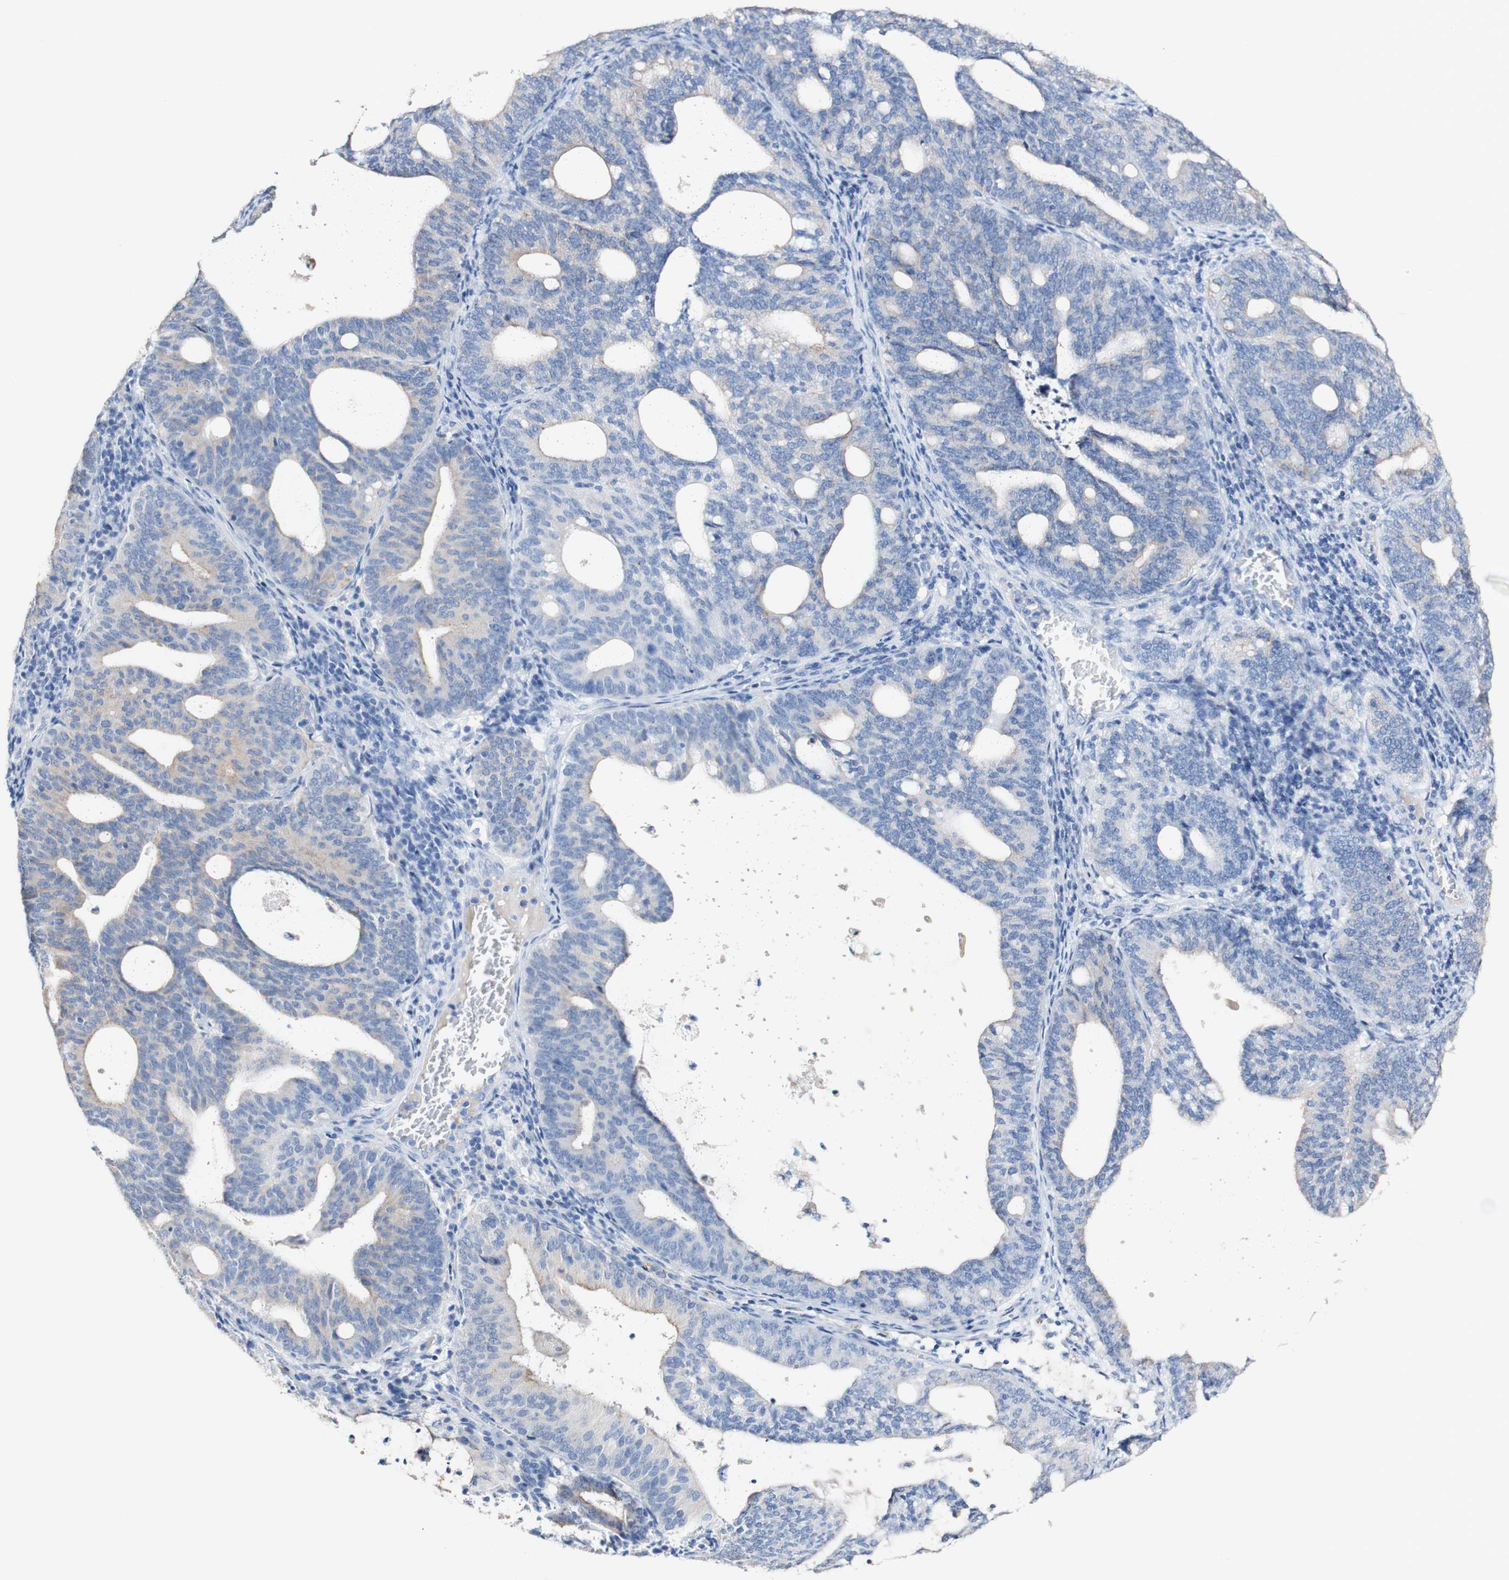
{"staining": {"intensity": "moderate", "quantity": "<25%", "location": "cytoplasmic/membranous"}, "tissue": "endometrial cancer", "cell_type": "Tumor cells", "image_type": "cancer", "snomed": [{"axis": "morphology", "description": "Adenocarcinoma, NOS"}, {"axis": "topography", "description": "Uterus"}], "caption": "Immunohistochemistry (IHC) (DAB (3,3'-diaminobenzidine)) staining of human endometrial adenocarcinoma reveals moderate cytoplasmic/membranous protein staining in approximately <25% of tumor cells. (DAB = brown stain, brightfield microscopy at high magnification).", "gene": "DSC2", "patient": {"sex": "female", "age": 83}}